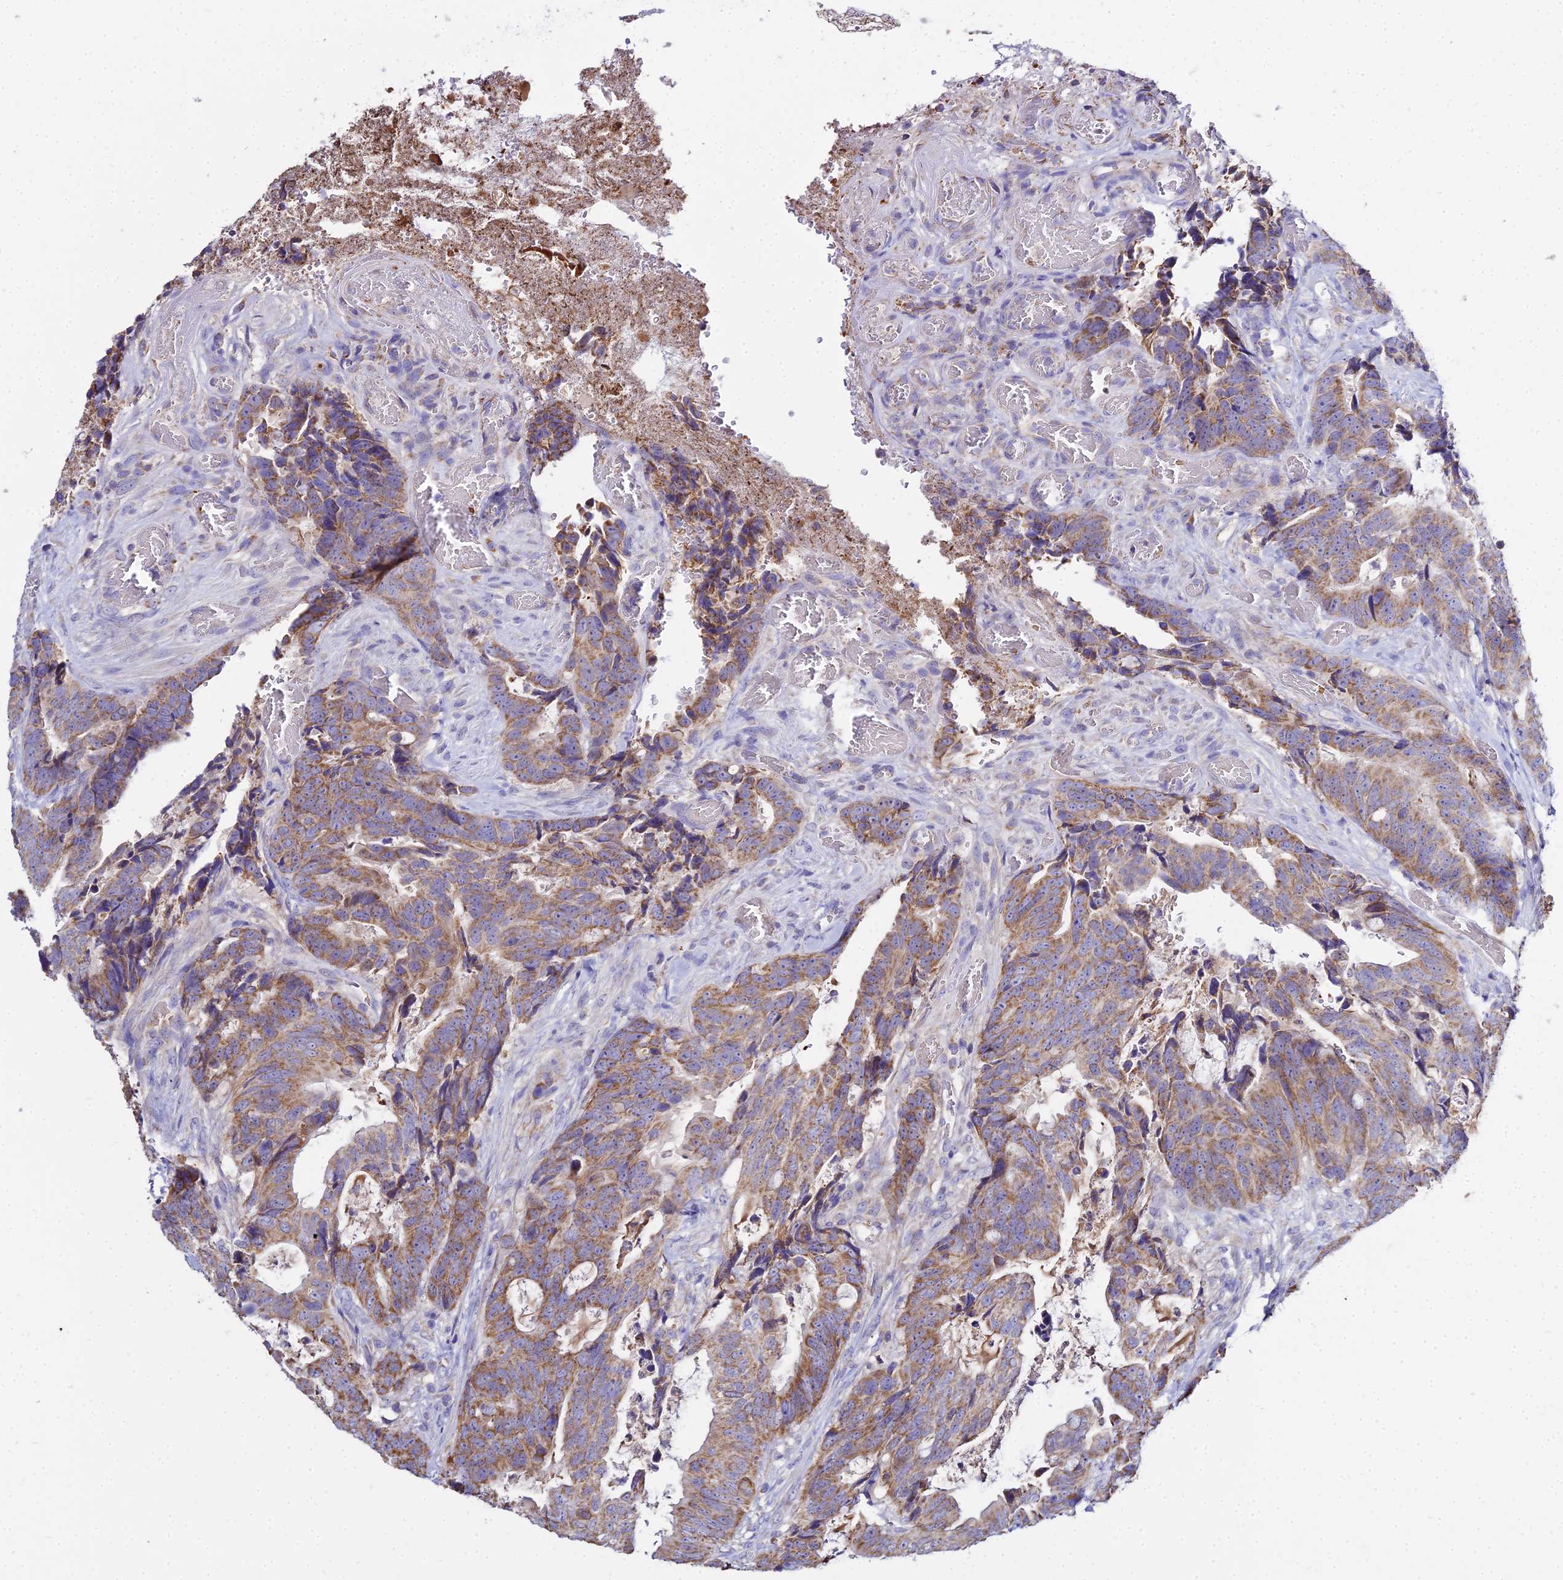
{"staining": {"intensity": "moderate", "quantity": ">75%", "location": "cytoplasmic/membranous"}, "tissue": "colorectal cancer", "cell_type": "Tumor cells", "image_type": "cancer", "snomed": [{"axis": "morphology", "description": "Adenocarcinoma, NOS"}, {"axis": "topography", "description": "Colon"}], "caption": "A histopathology image of human adenocarcinoma (colorectal) stained for a protein exhibits moderate cytoplasmic/membranous brown staining in tumor cells.", "gene": "TYW5", "patient": {"sex": "female", "age": 82}}